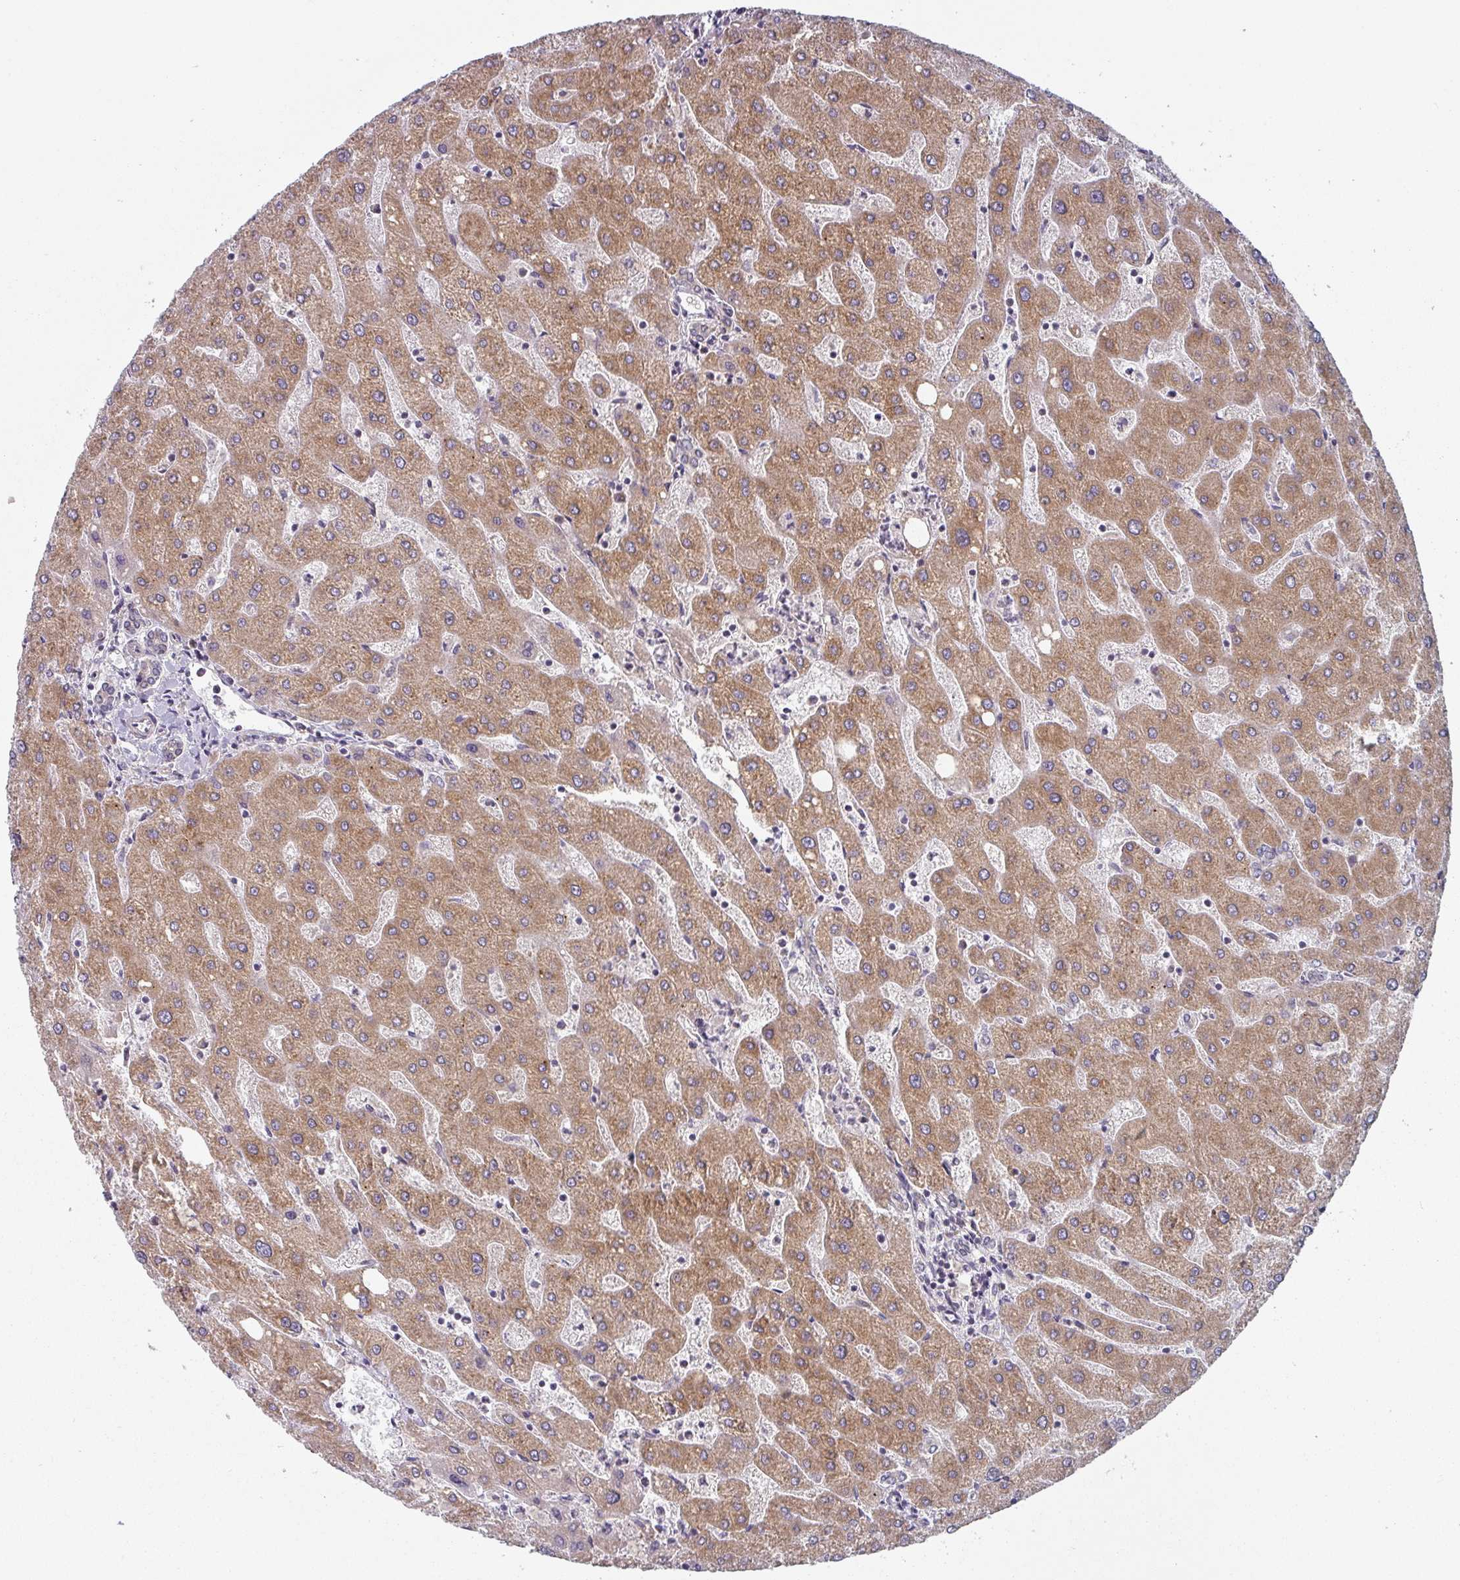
{"staining": {"intensity": "negative", "quantity": "none", "location": "none"}, "tissue": "liver", "cell_type": "Cholangiocytes", "image_type": "normal", "snomed": [{"axis": "morphology", "description": "Normal tissue, NOS"}, {"axis": "topography", "description": "Liver"}], "caption": "Immunohistochemical staining of normal human liver exhibits no significant positivity in cholangiocytes. Brightfield microscopy of immunohistochemistry stained with DAB (brown) and hematoxylin (blue), captured at high magnification.", "gene": "TAPT1", "patient": {"sex": "male", "age": 67}}